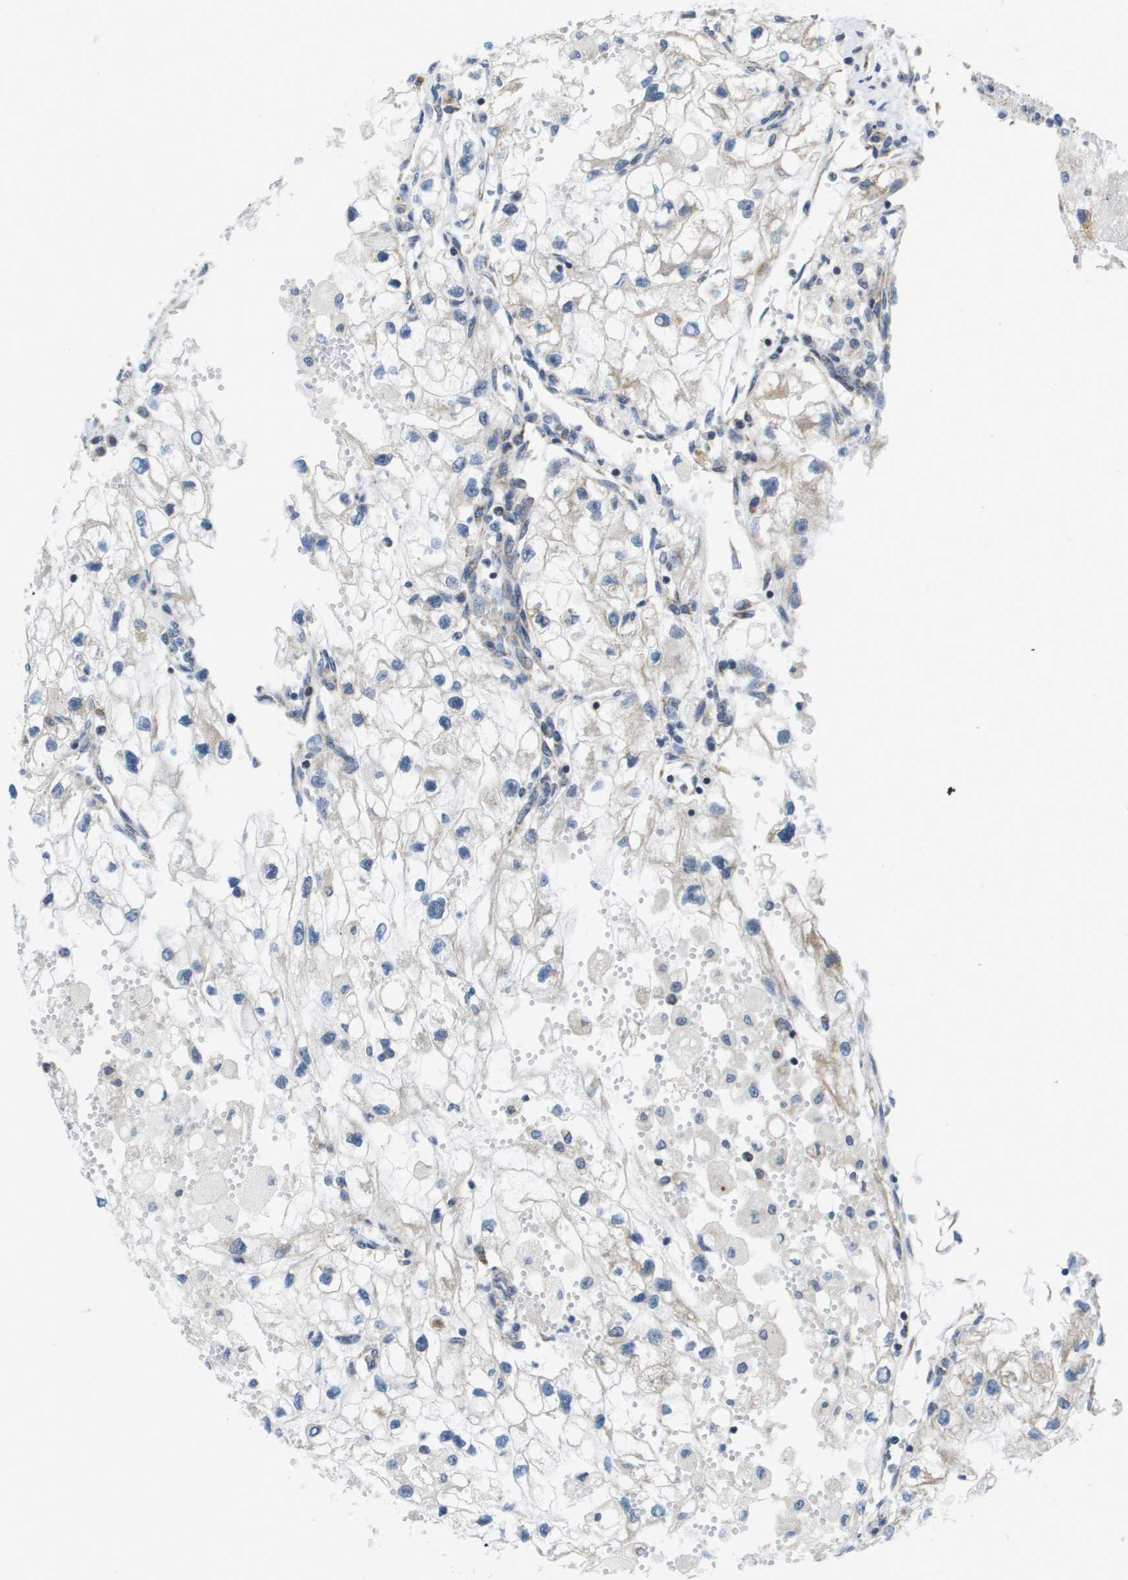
{"staining": {"intensity": "negative", "quantity": "none", "location": "none"}, "tissue": "renal cancer", "cell_type": "Tumor cells", "image_type": "cancer", "snomed": [{"axis": "morphology", "description": "Adenocarcinoma, NOS"}, {"axis": "topography", "description": "Kidney"}], "caption": "Immunohistochemistry (IHC) histopathology image of human renal adenocarcinoma stained for a protein (brown), which shows no staining in tumor cells.", "gene": "KRT23", "patient": {"sex": "female", "age": 70}}